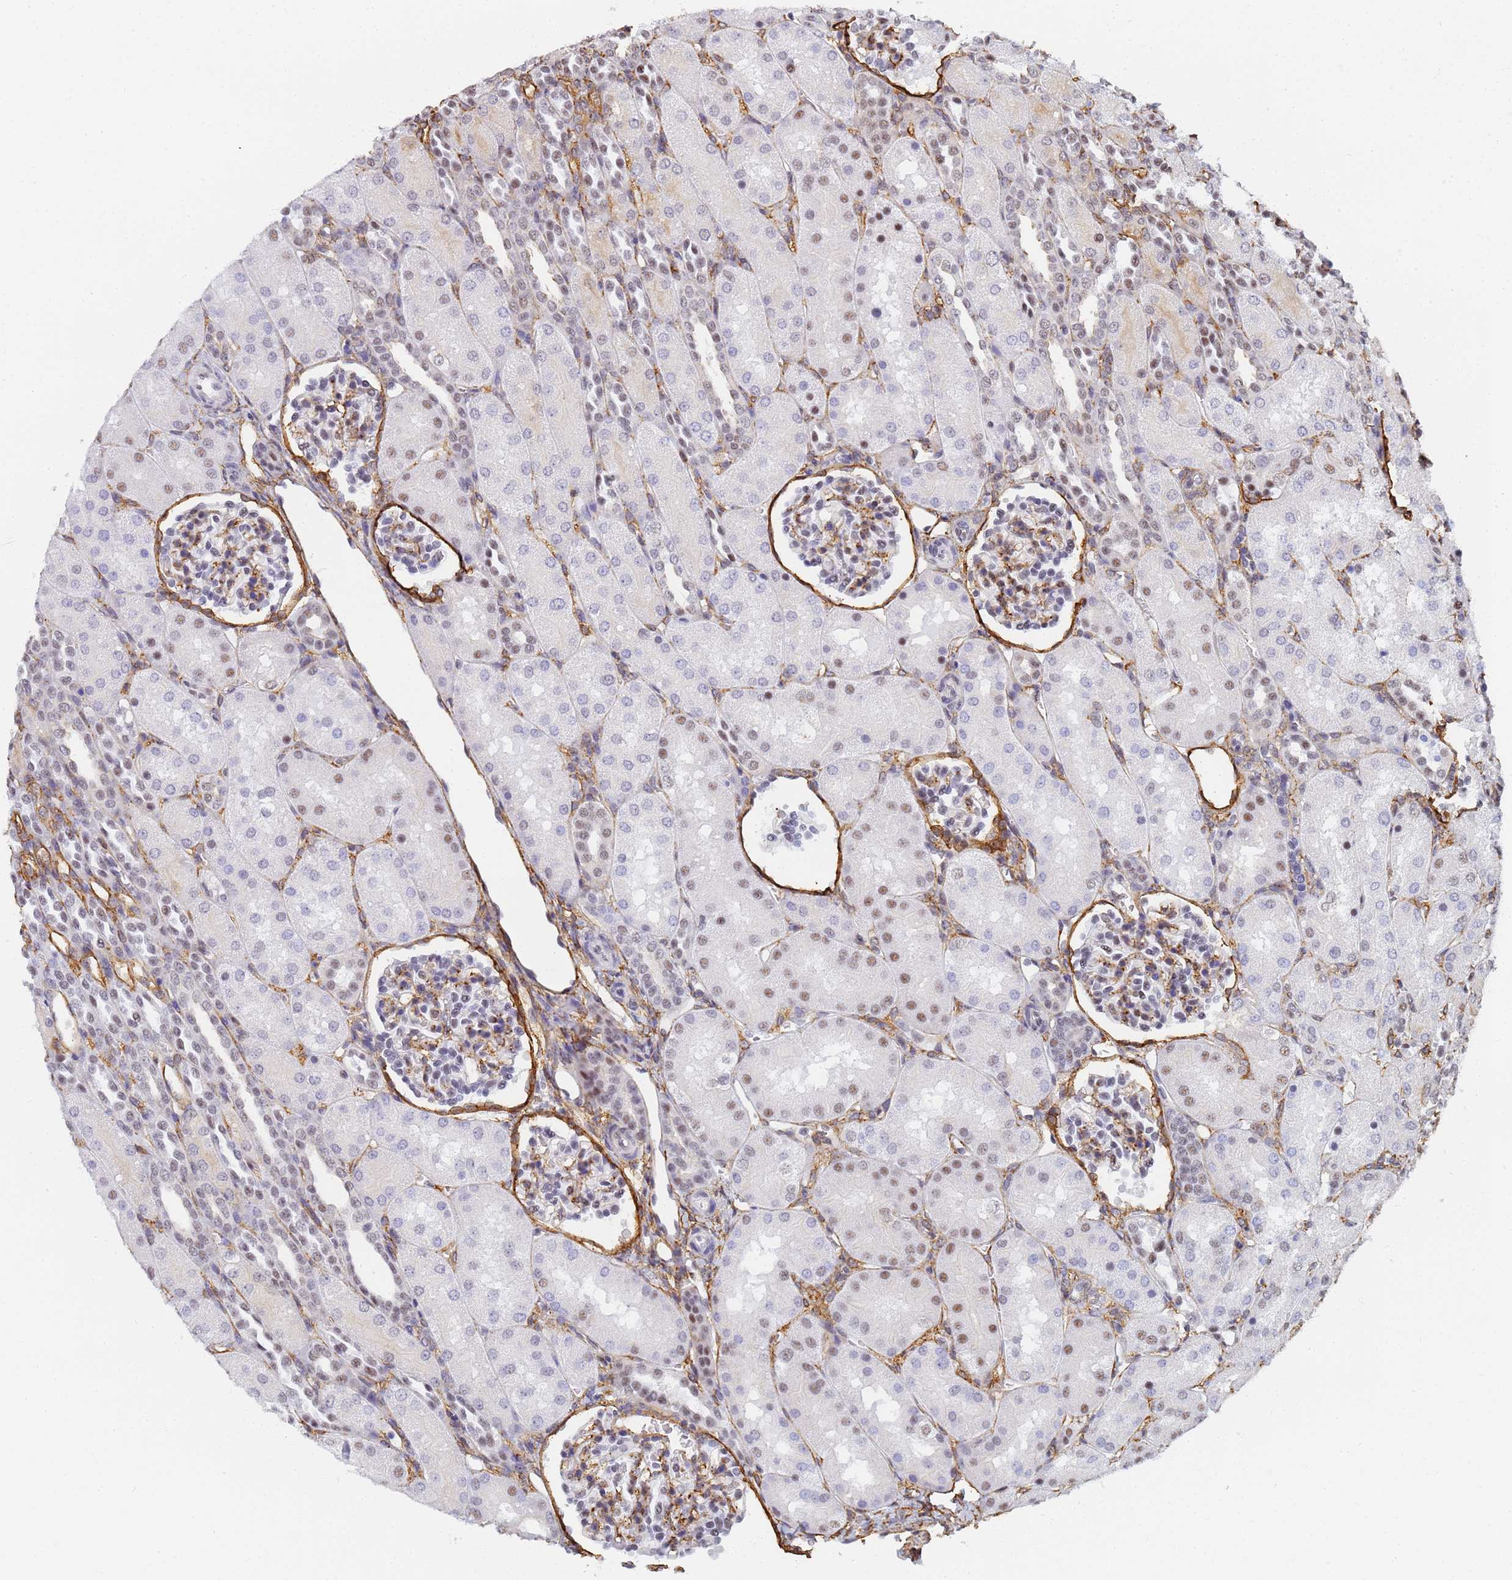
{"staining": {"intensity": "moderate", "quantity": "<25%", "location": "cytoplasmic/membranous"}, "tissue": "kidney", "cell_type": "Cells in glomeruli", "image_type": "normal", "snomed": [{"axis": "morphology", "description": "Normal tissue, NOS"}, {"axis": "topography", "description": "Kidney"}], "caption": "Kidney stained for a protein (brown) reveals moderate cytoplasmic/membranous positive positivity in about <25% of cells in glomeruli.", "gene": "PRRT4", "patient": {"sex": "male", "age": 1}}